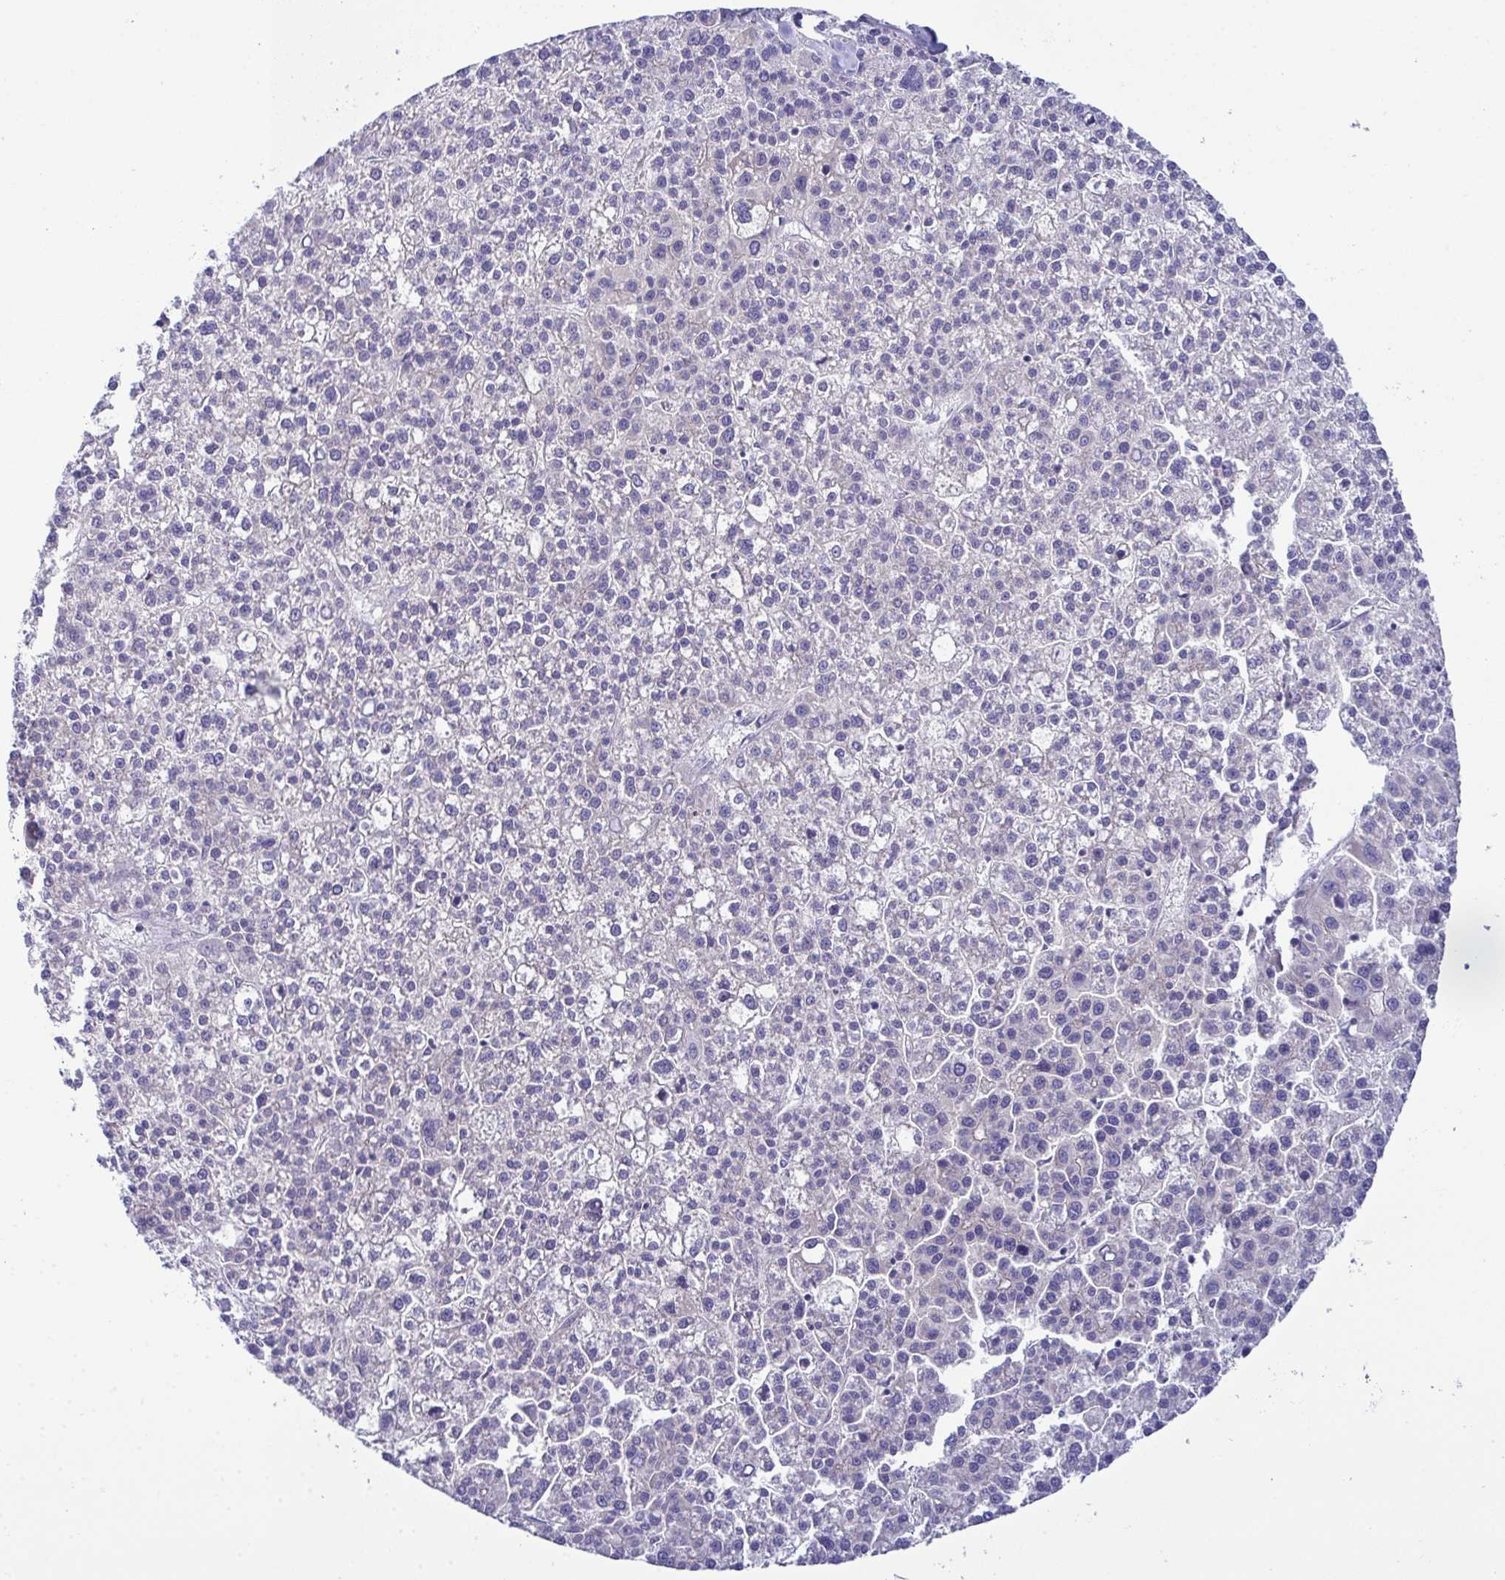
{"staining": {"intensity": "negative", "quantity": "none", "location": "none"}, "tissue": "liver cancer", "cell_type": "Tumor cells", "image_type": "cancer", "snomed": [{"axis": "morphology", "description": "Carcinoma, Hepatocellular, NOS"}, {"axis": "topography", "description": "Liver"}], "caption": "Human hepatocellular carcinoma (liver) stained for a protein using immunohistochemistry exhibits no positivity in tumor cells.", "gene": "CFAP97D1", "patient": {"sex": "female", "age": 58}}